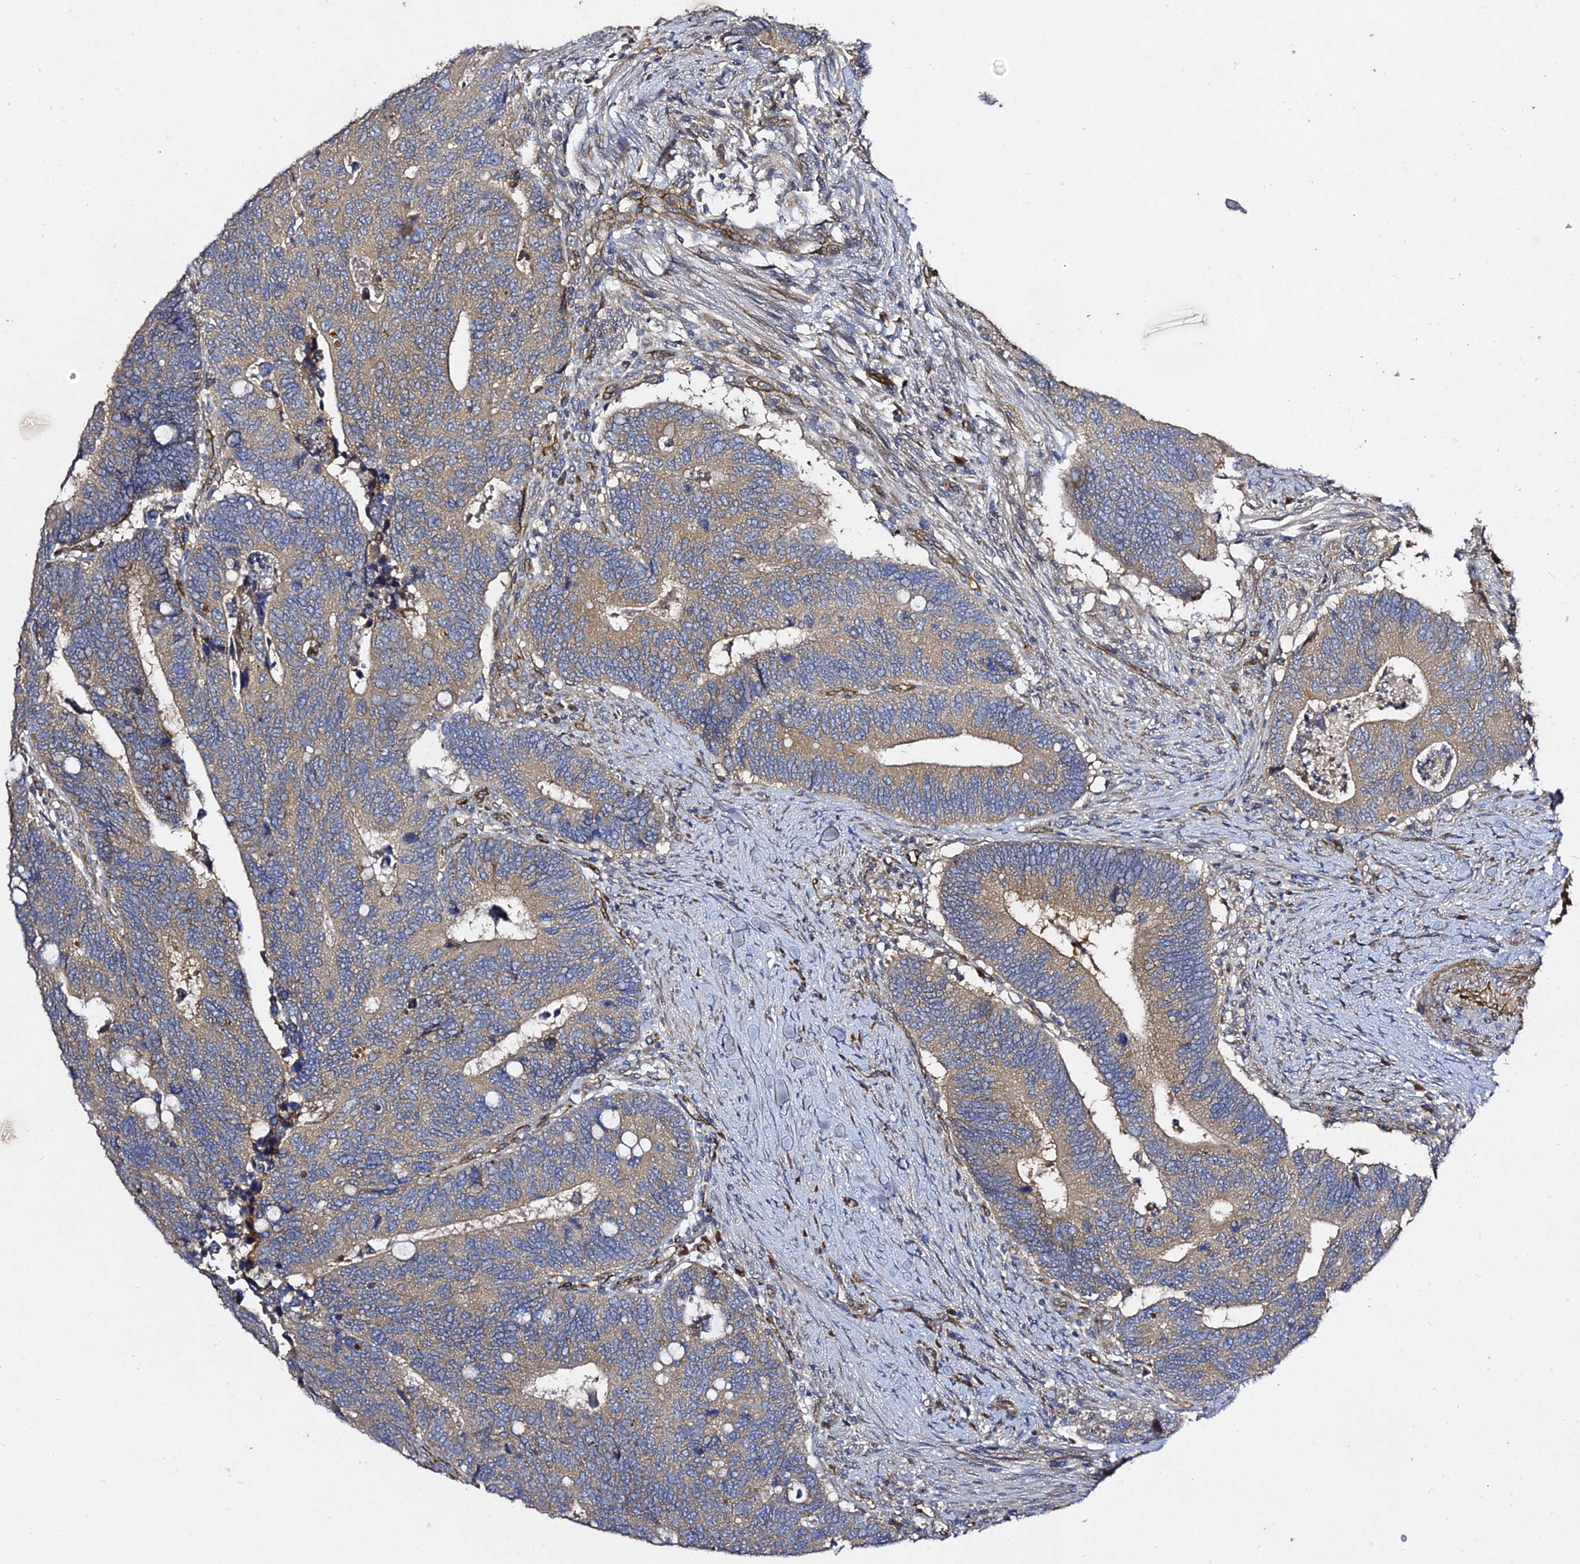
{"staining": {"intensity": "moderate", "quantity": ">75%", "location": "cytoplasmic/membranous"}, "tissue": "colorectal cancer", "cell_type": "Tumor cells", "image_type": "cancer", "snomed": [{"axis": "morphology", "description": "Adenocarcinoma, NOS"}, {"axis": "topography", "description": "Colon"}], "caption": "This image shows adenocarcinoma (colorectal) stained with immunohistochemistry (IHC) to label a protein in brown. The cytoplasmic/membranous of tumor cells show moderate positivity for the protein. Nuclei are counter-stained blue.", "gene": "GRTP1", "patient": {"sex": "male", "age": 87}}